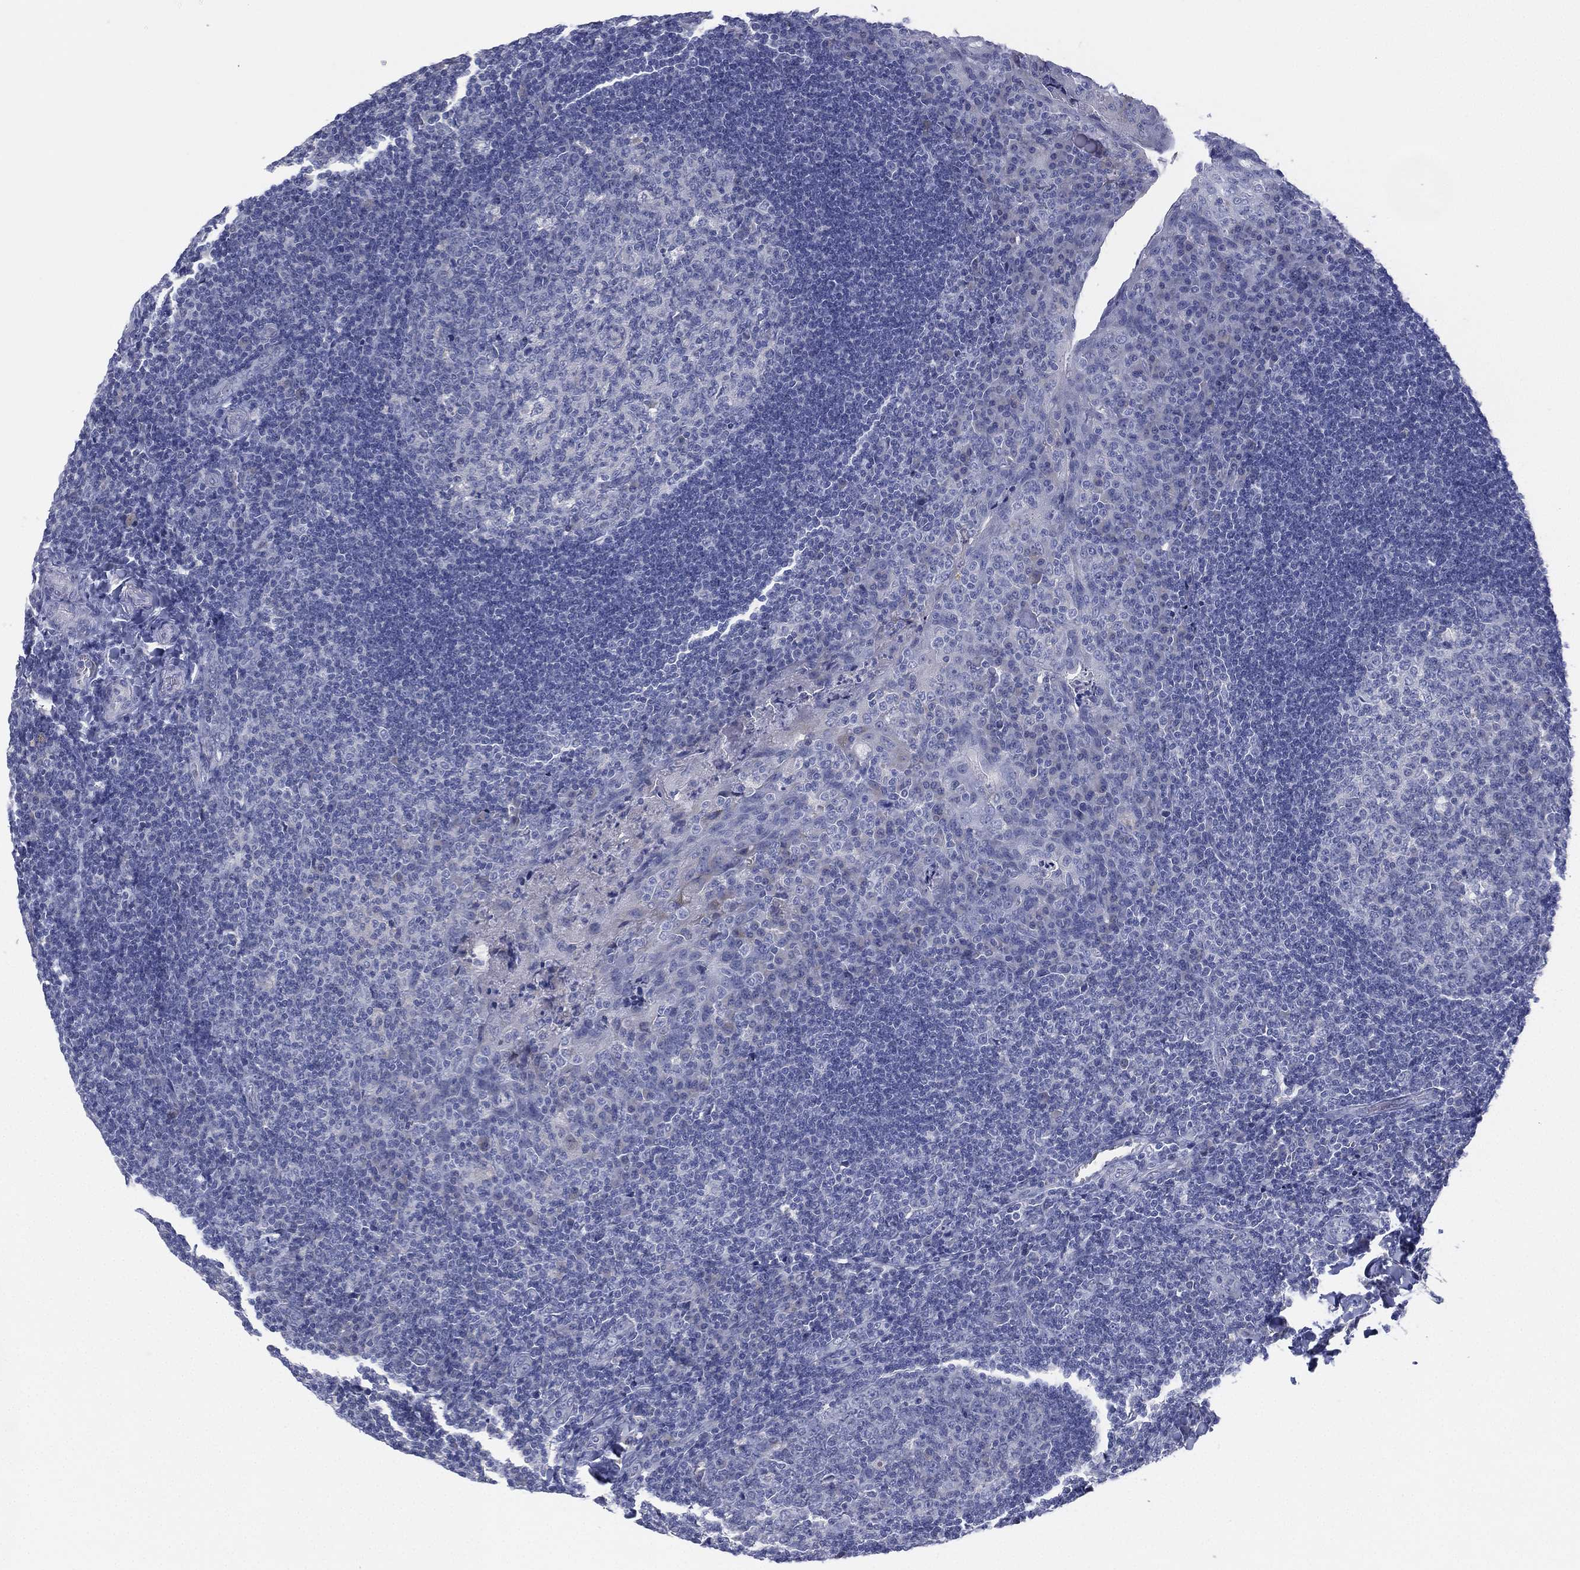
{"staining": {"intensity": "negative", "quantity": "none", "location": "none"}, "tissue": "tonsil", "cell_type": "Germinal center cells", "image_type": "normal", "snomed": [{"axis": "morphology", "description": "Normal tissue, NOS"}, {"axis": "topography", "description": "Tonsil"}], "caption": "This is an IHC histopathology image of normal tonsil. There is no positivity in germinal center cells.", "gene": "CYP2D6", "patient": {"sex": "male", "age": 17}}